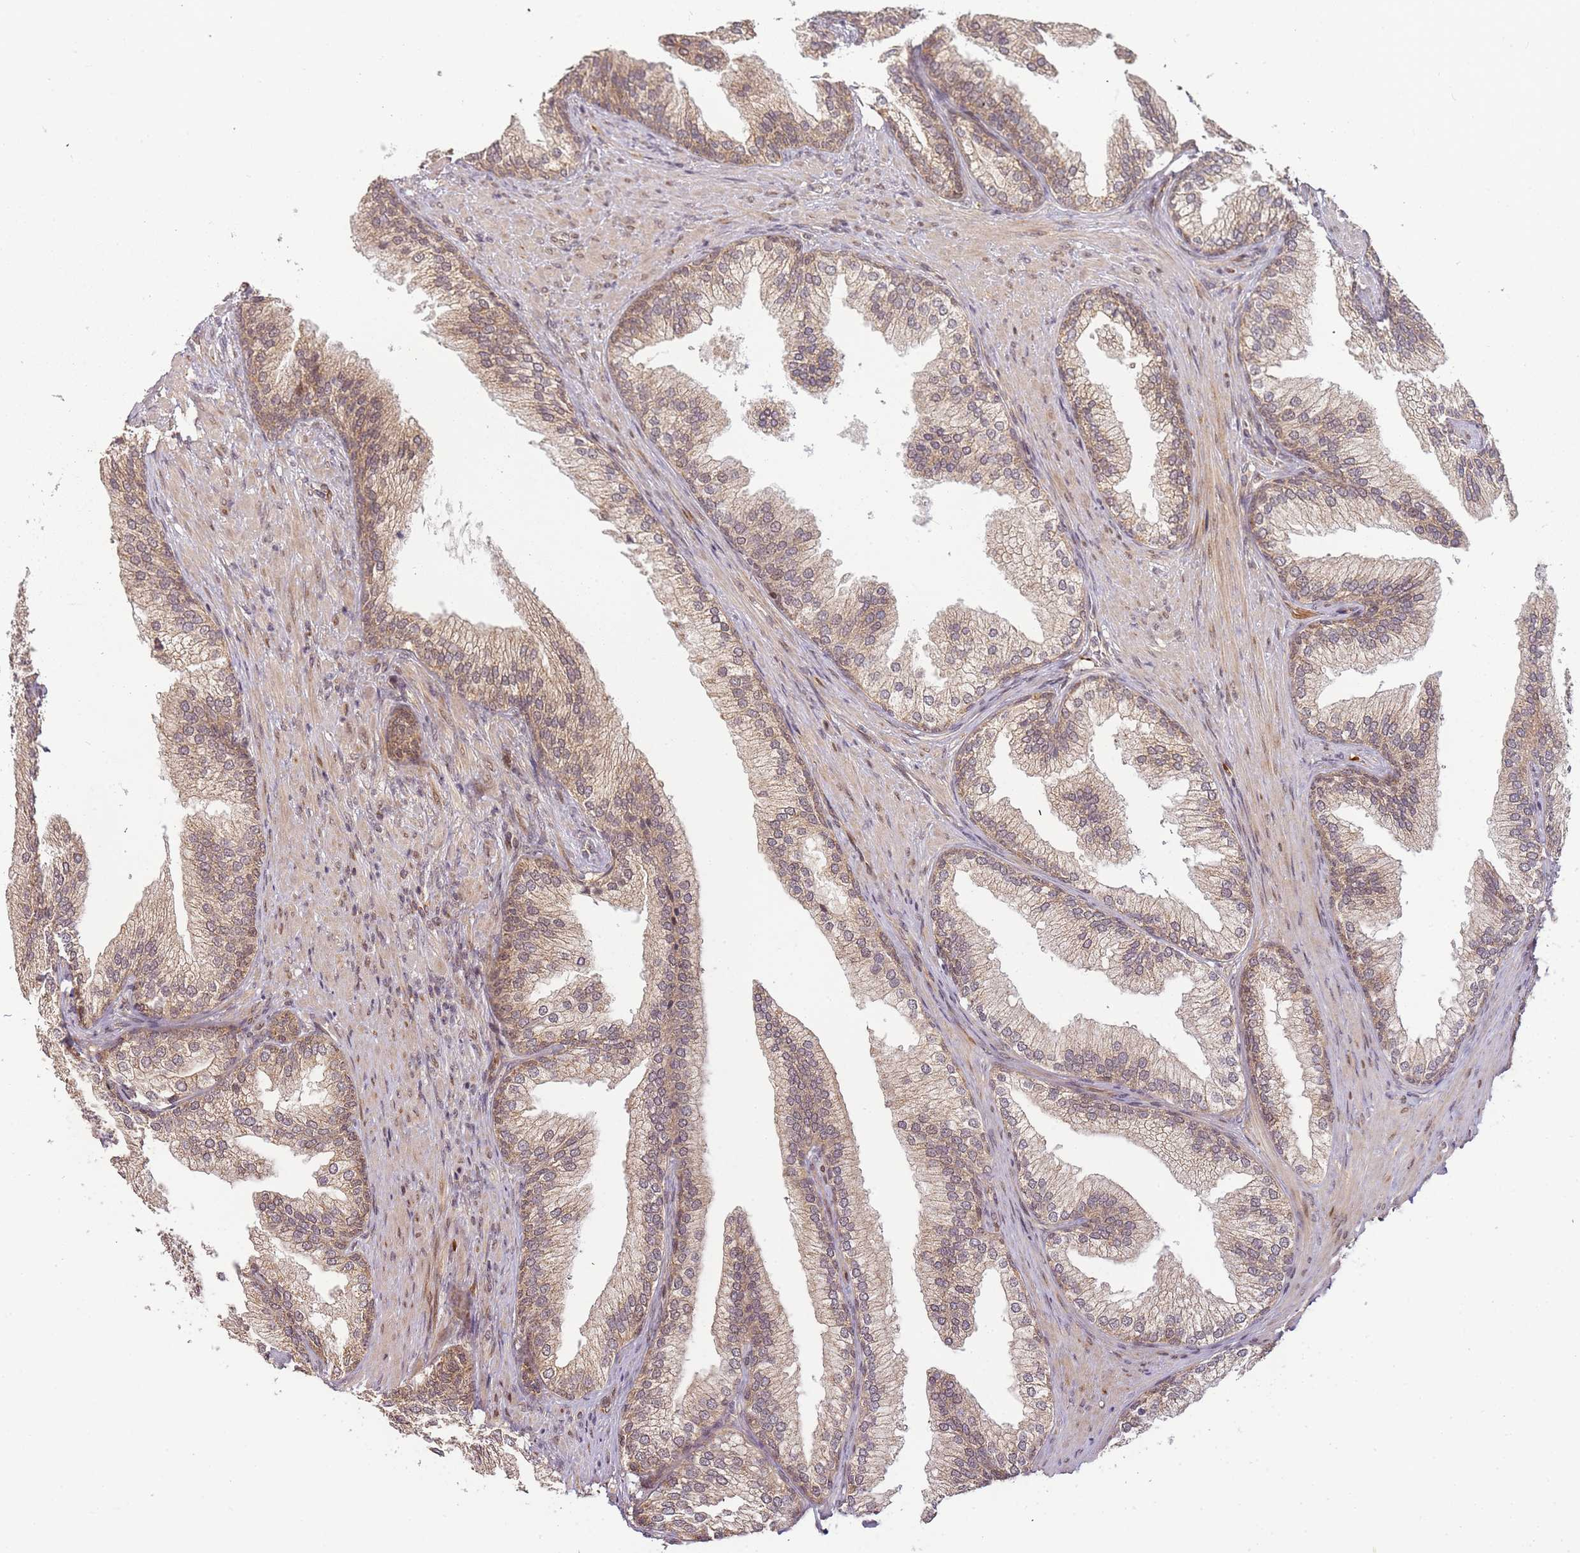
{"staining": {"intensity": "moderate", "quantity": ">75%", "location": "cytoplasmic/membranous,nuclear"}, "tissue": "prostate", "cell_type": "Glandular cells", "image_type": "normal", "snomed": [{"axis": "morphology", "description": "Normal tissue, NOS"}, {"axis": "topography", "description": "Prostate"}], "caption": "Normal prostate shows moderate cytoplasmic/membranous,nuclear staining in approximately >75% of glandular cells, visualized by immunohistochemistry.", "gene": "ZNF497", "patient": {"sex": "male", "age": 76}}